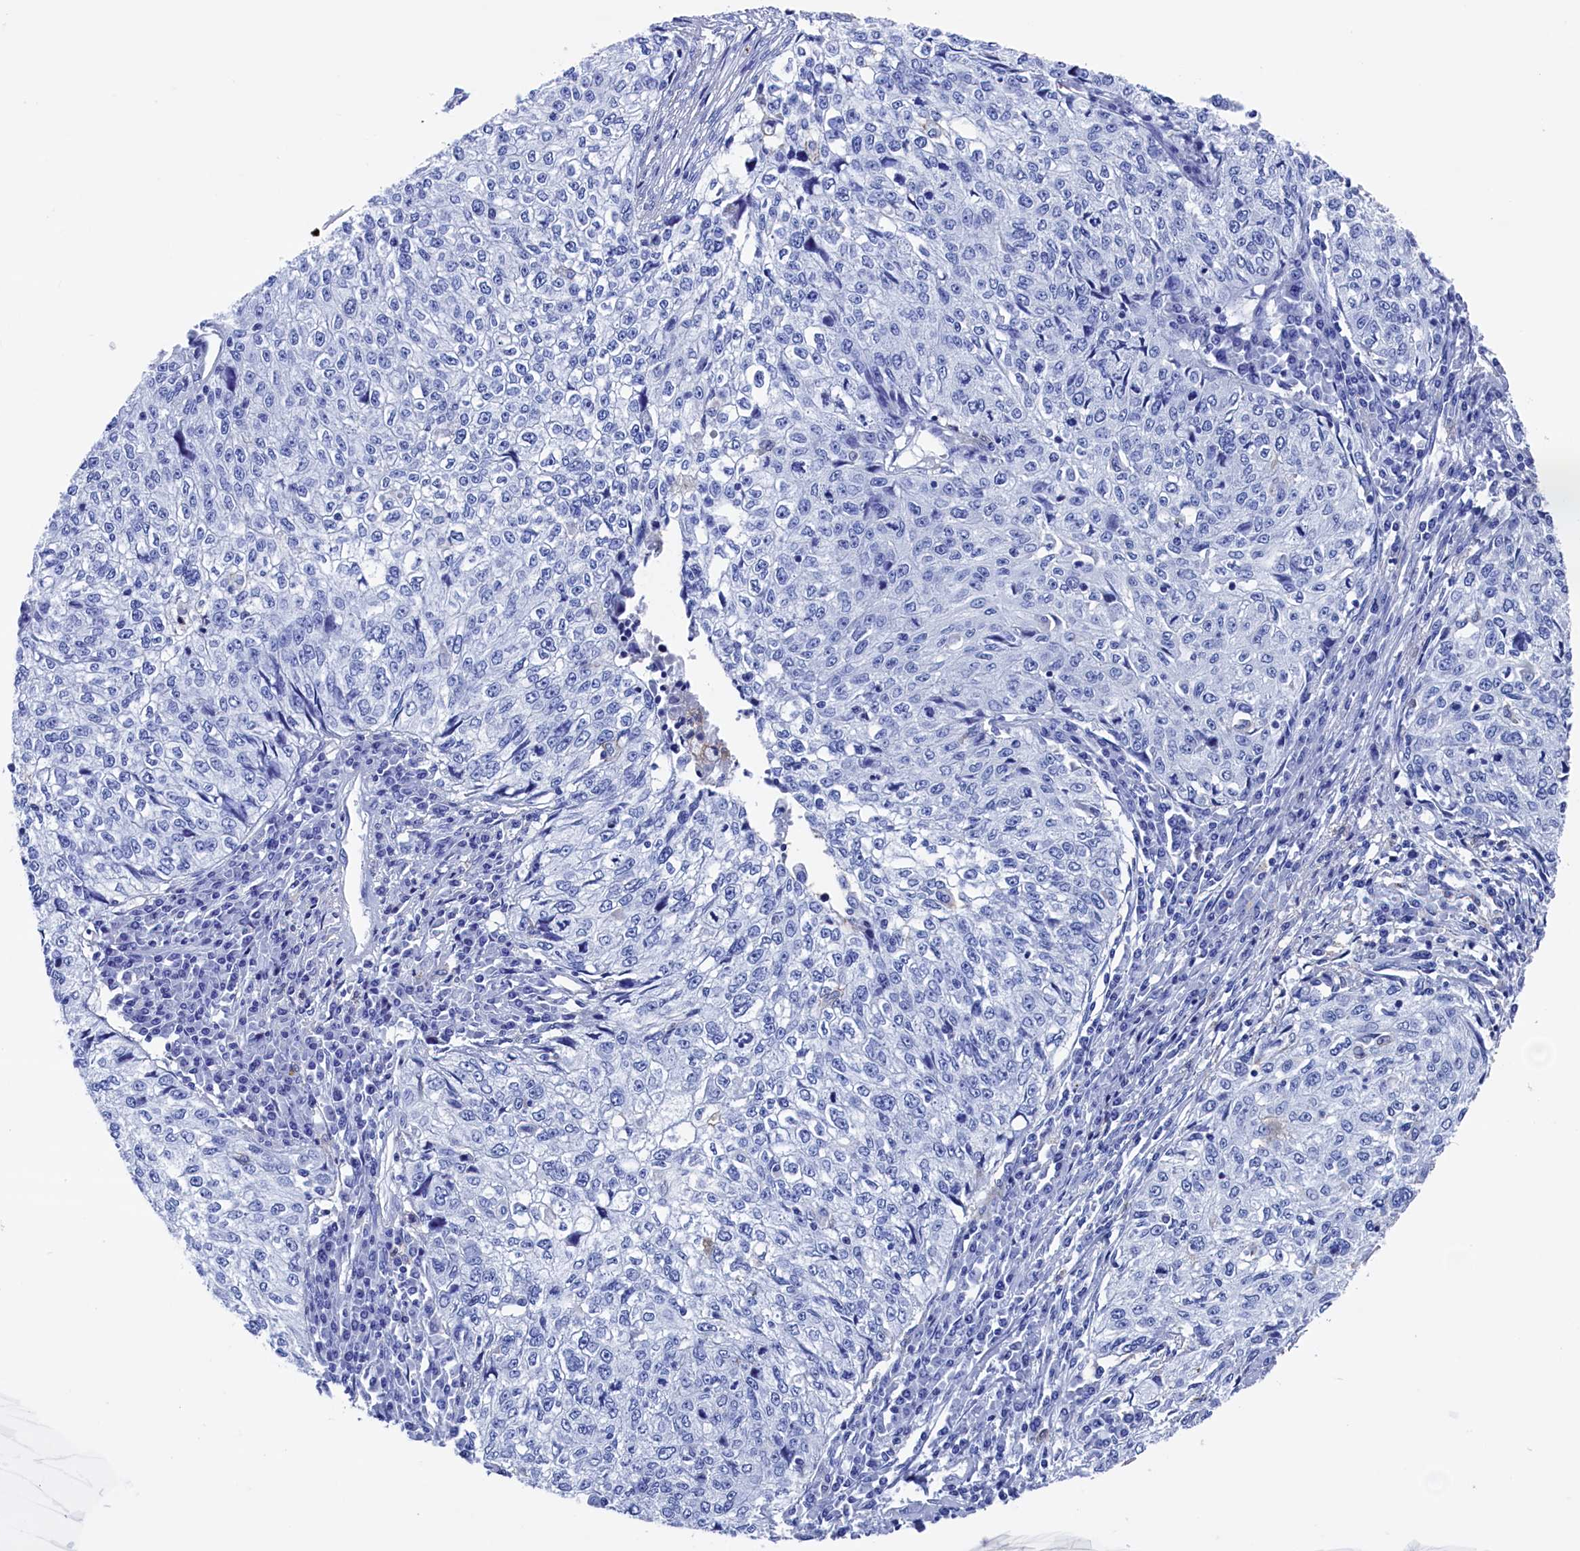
{"staining": {"intensity": "negative", "quantity": "none", "location": "none"}, "tissue": "cervical cancer", "cell_type": "Tumor cells", "image_type": "cancer", "snomed": [{"axis": "morphology", "description": "Squamous cell carcinoma, NOS"}, {"axis": "topography", "description": "Cervix"}], "caption": "Protein analysis of squamous cell carcinoma (cervical) displays no significant expression in tumor cells.", "gene": "TYROBP", "patient": {"sex": "female", "age": 57}}